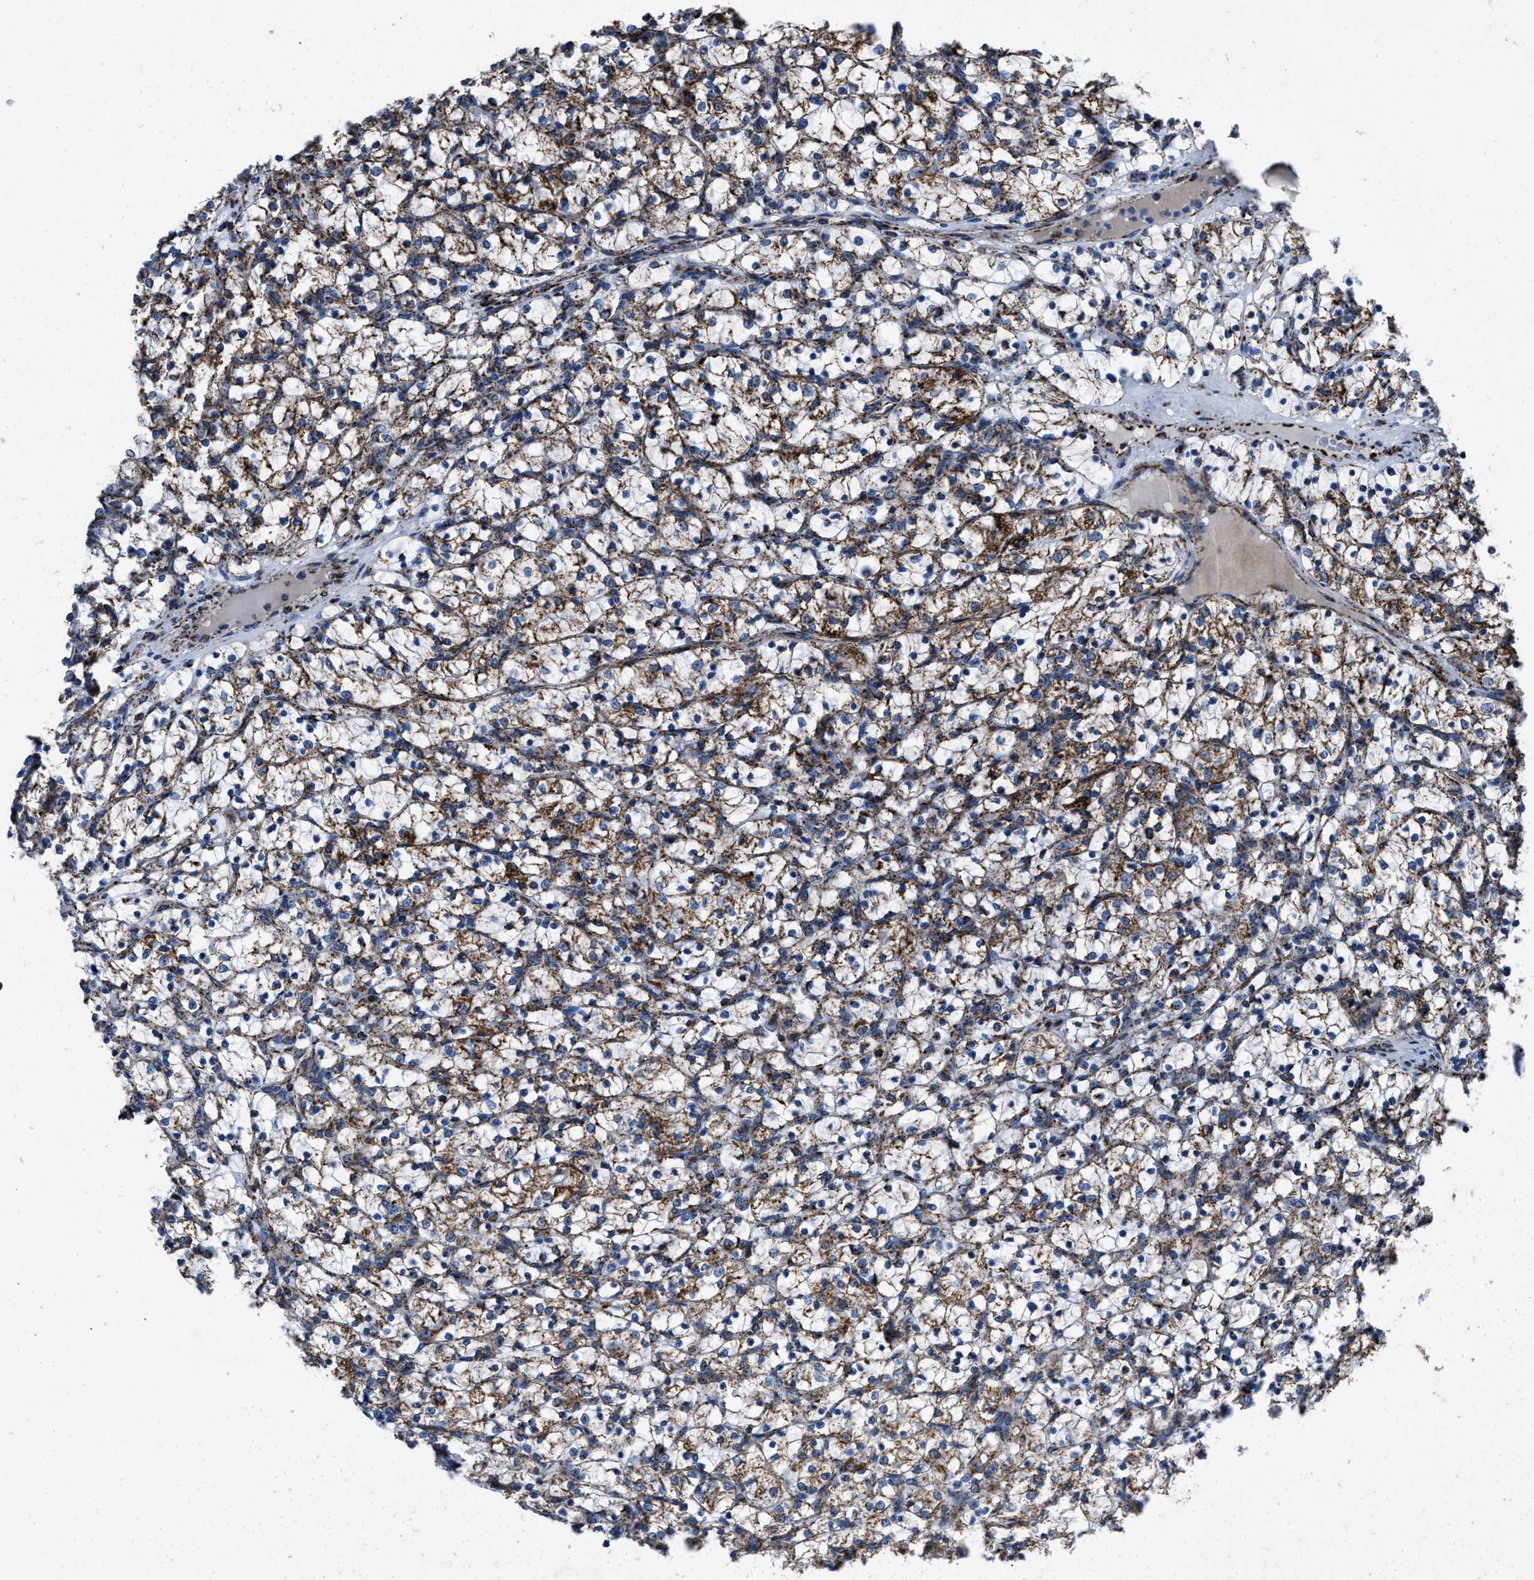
{"staining": {"intensity": "moderate", "quantity": ">75%", "location": "cytoplasmic/membranous"}, "tissue": "renal cancer", "cell_type": "Tumor cells", "image_type": "cancer", "snomed": [{"axis": "morphology", "description": "Adenocarcinoma, NOS"}, {"axis": "topography", "description": "Kidney"}], "caption": "This is a micrograph of immunohistochemistry (IHC) staining of renal cancer, which shows moderate positivity in the cytoplasmic/membranous of tumor cells.", "gene": "NSD3", "patient": {"sex": "female", "age": 69}}